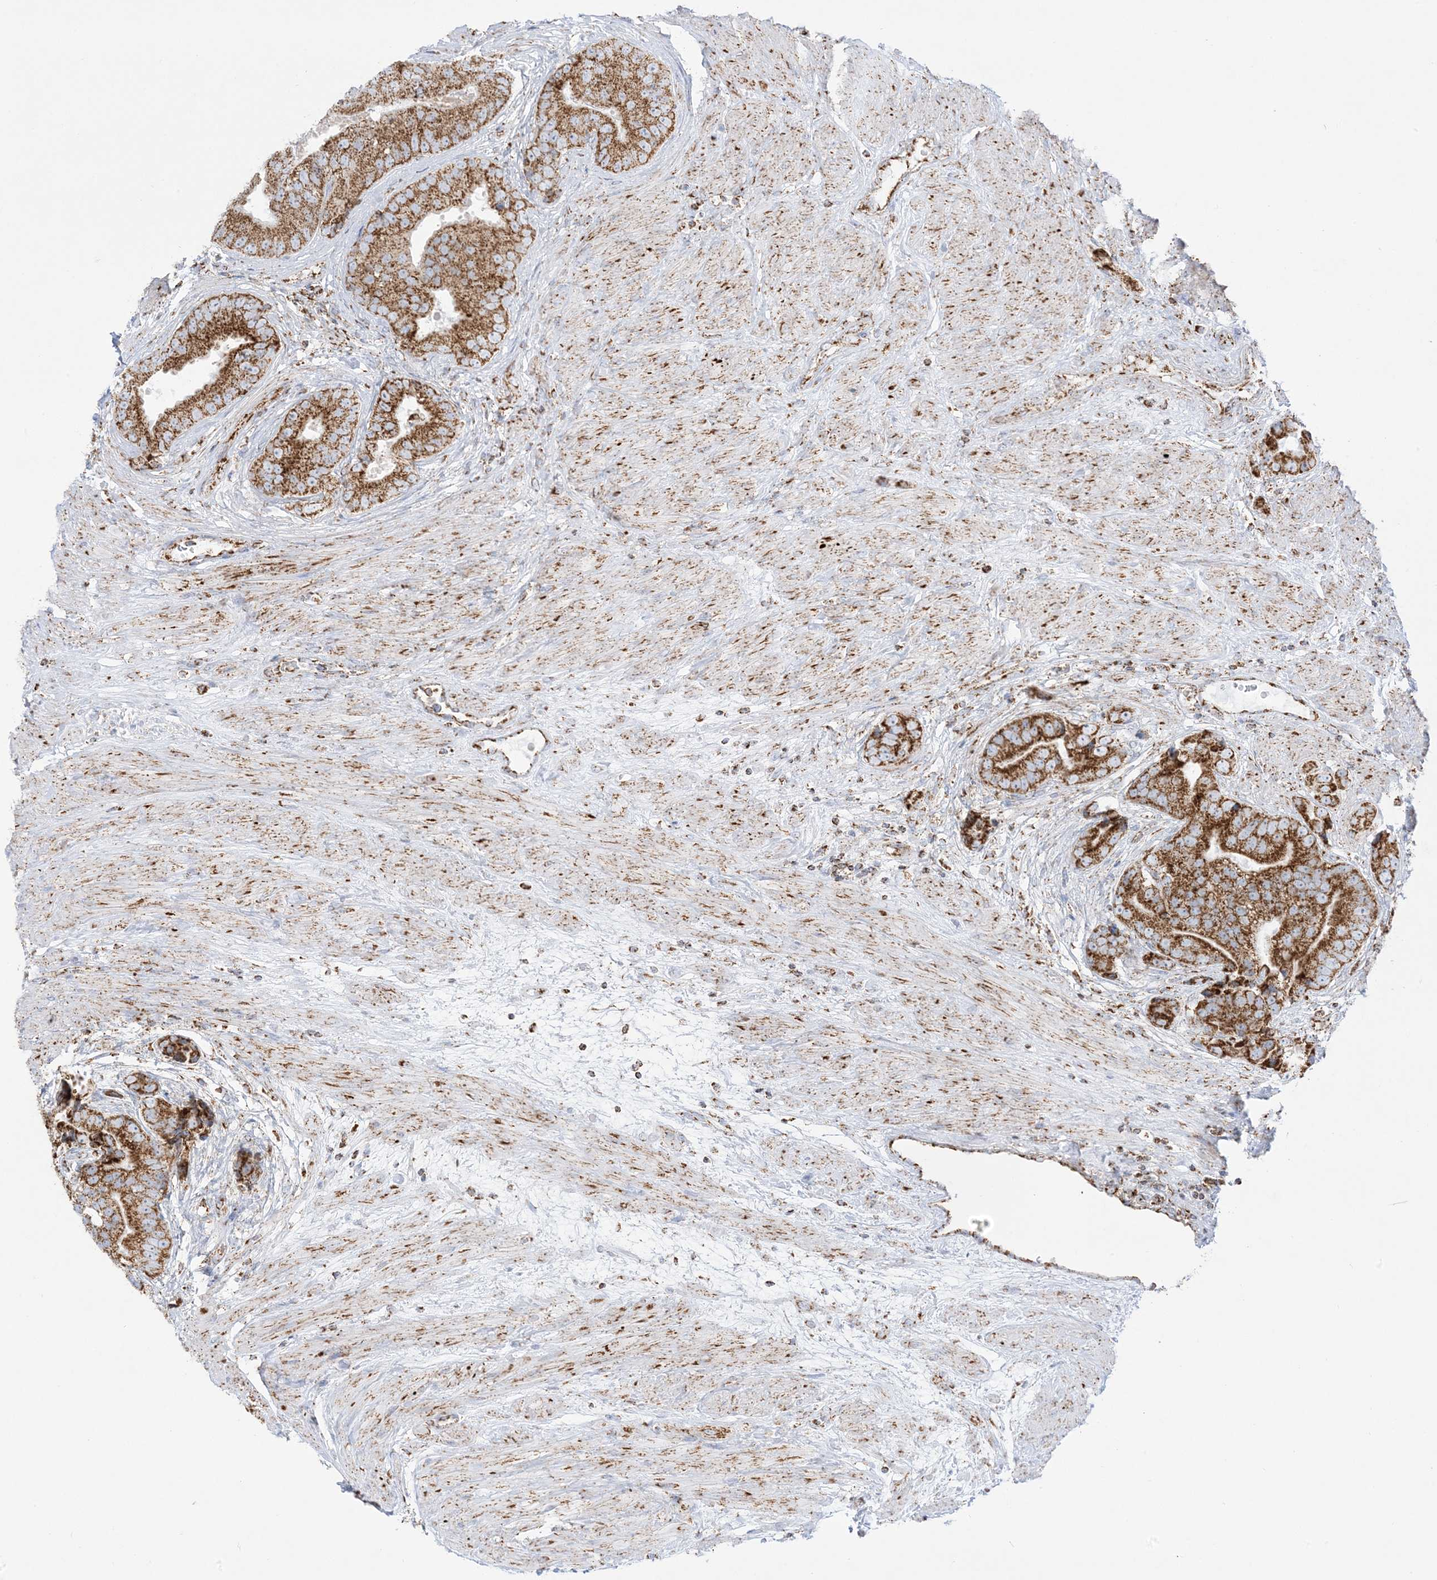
{"staining": {"intensity": "moderate", "quantity": ">75%", "location": "cytoplasmic/membranous"}, "tissue": "prostate cancer", "cell_type": "Tumor cells", "image_type": "cancer", "snomed": [{"axis": "morphology", "description": "Adenocarcinoma, High grade"}, {"axis": "topography", "description": "Prostate"}], "caption": "The photomicrograph exhibits staining of adenocarcinoma (high-grade) (prostate), revealing moderate cytoplasmic/membranous protein expression (brown color) within tumor cells.", "gene": "MRPS36", "patient": {"sex": "male", "age": 70}}